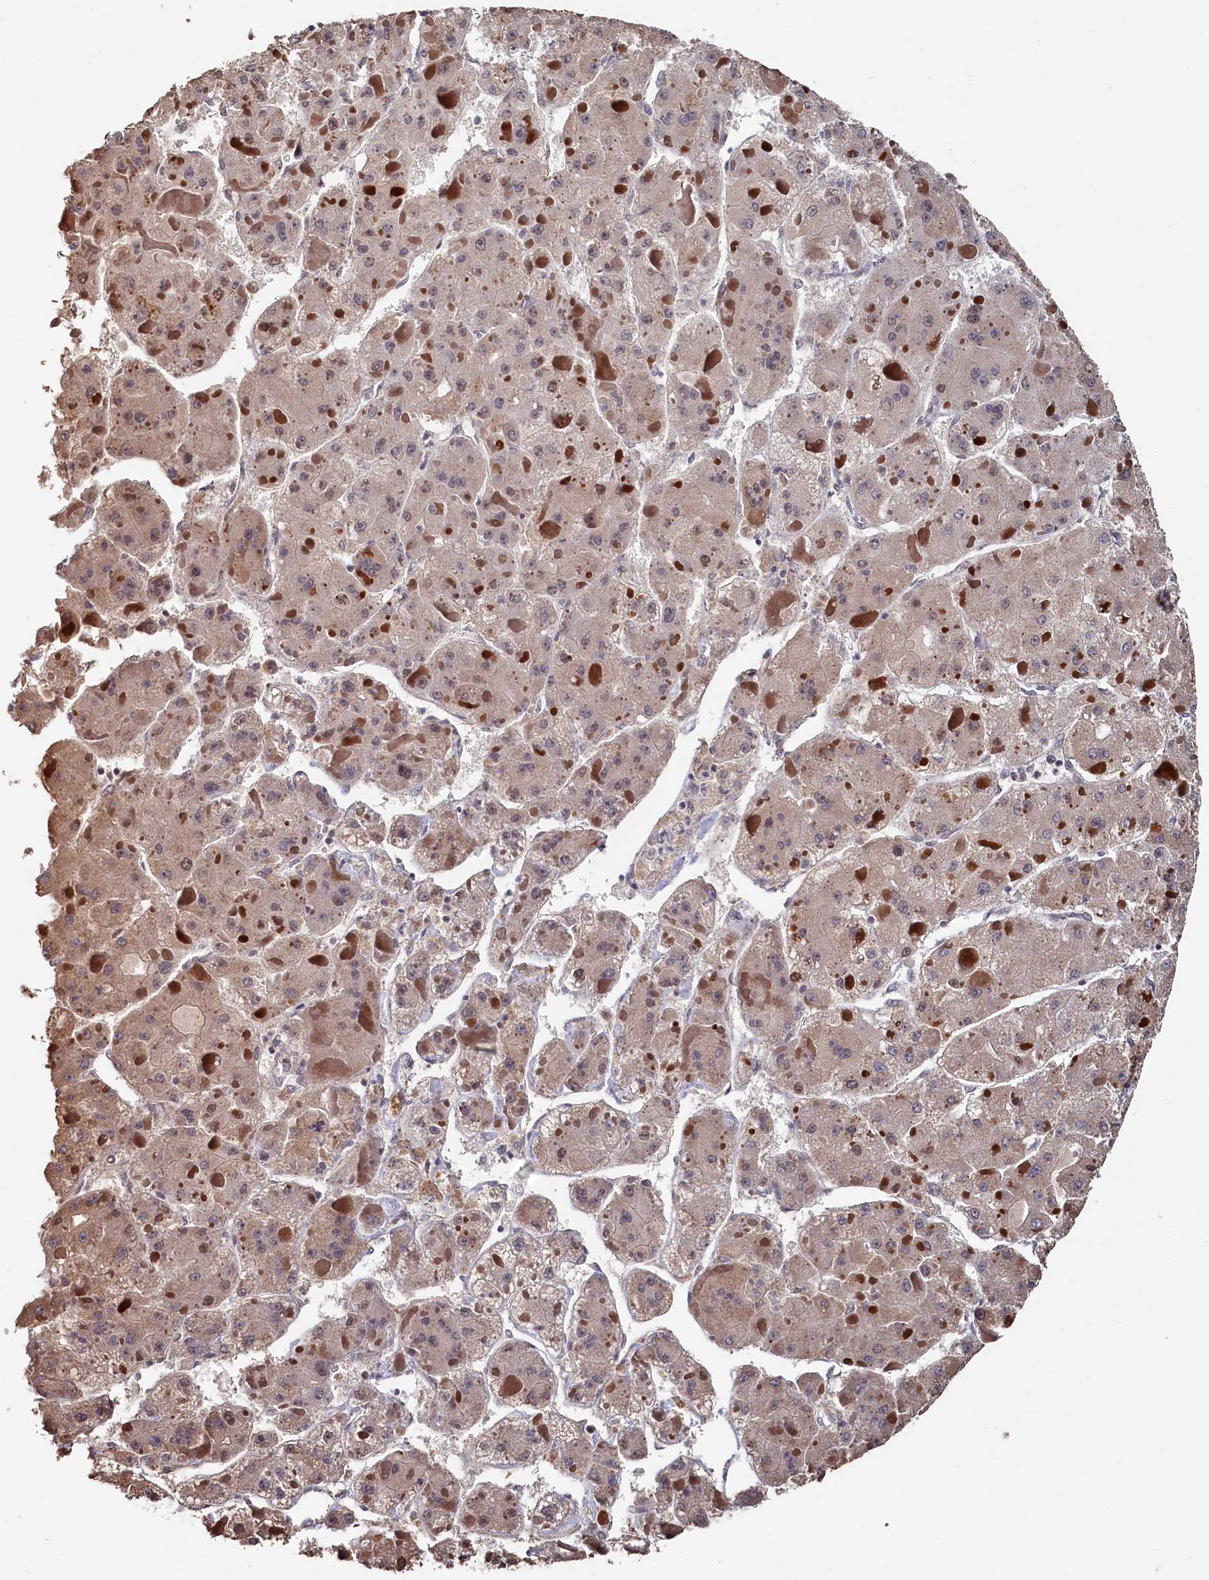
{"staining": {"intensity": "weak", "quantity": "25%-75%", "location": "cytoplasmic/membranous"}, "tissue": "liver cancer", "cell_type": "Tumor cells", "image_type": "cancer", "snomed": [{"axis": "morphology", "description": "Carcinoma, Hepatocellular, NOS"}, {"axis": "topography", "description": "Liver"}], "caption": "A micrograph showing weak cytoplasmic/membranous expression in about 25%-75% of tumor cells in liver hepatocellular carcinoma, as visualized by brown immunohistochemical staining.", "gene": "TIGD4", "patient": {"sex": "female", "age": 73}}